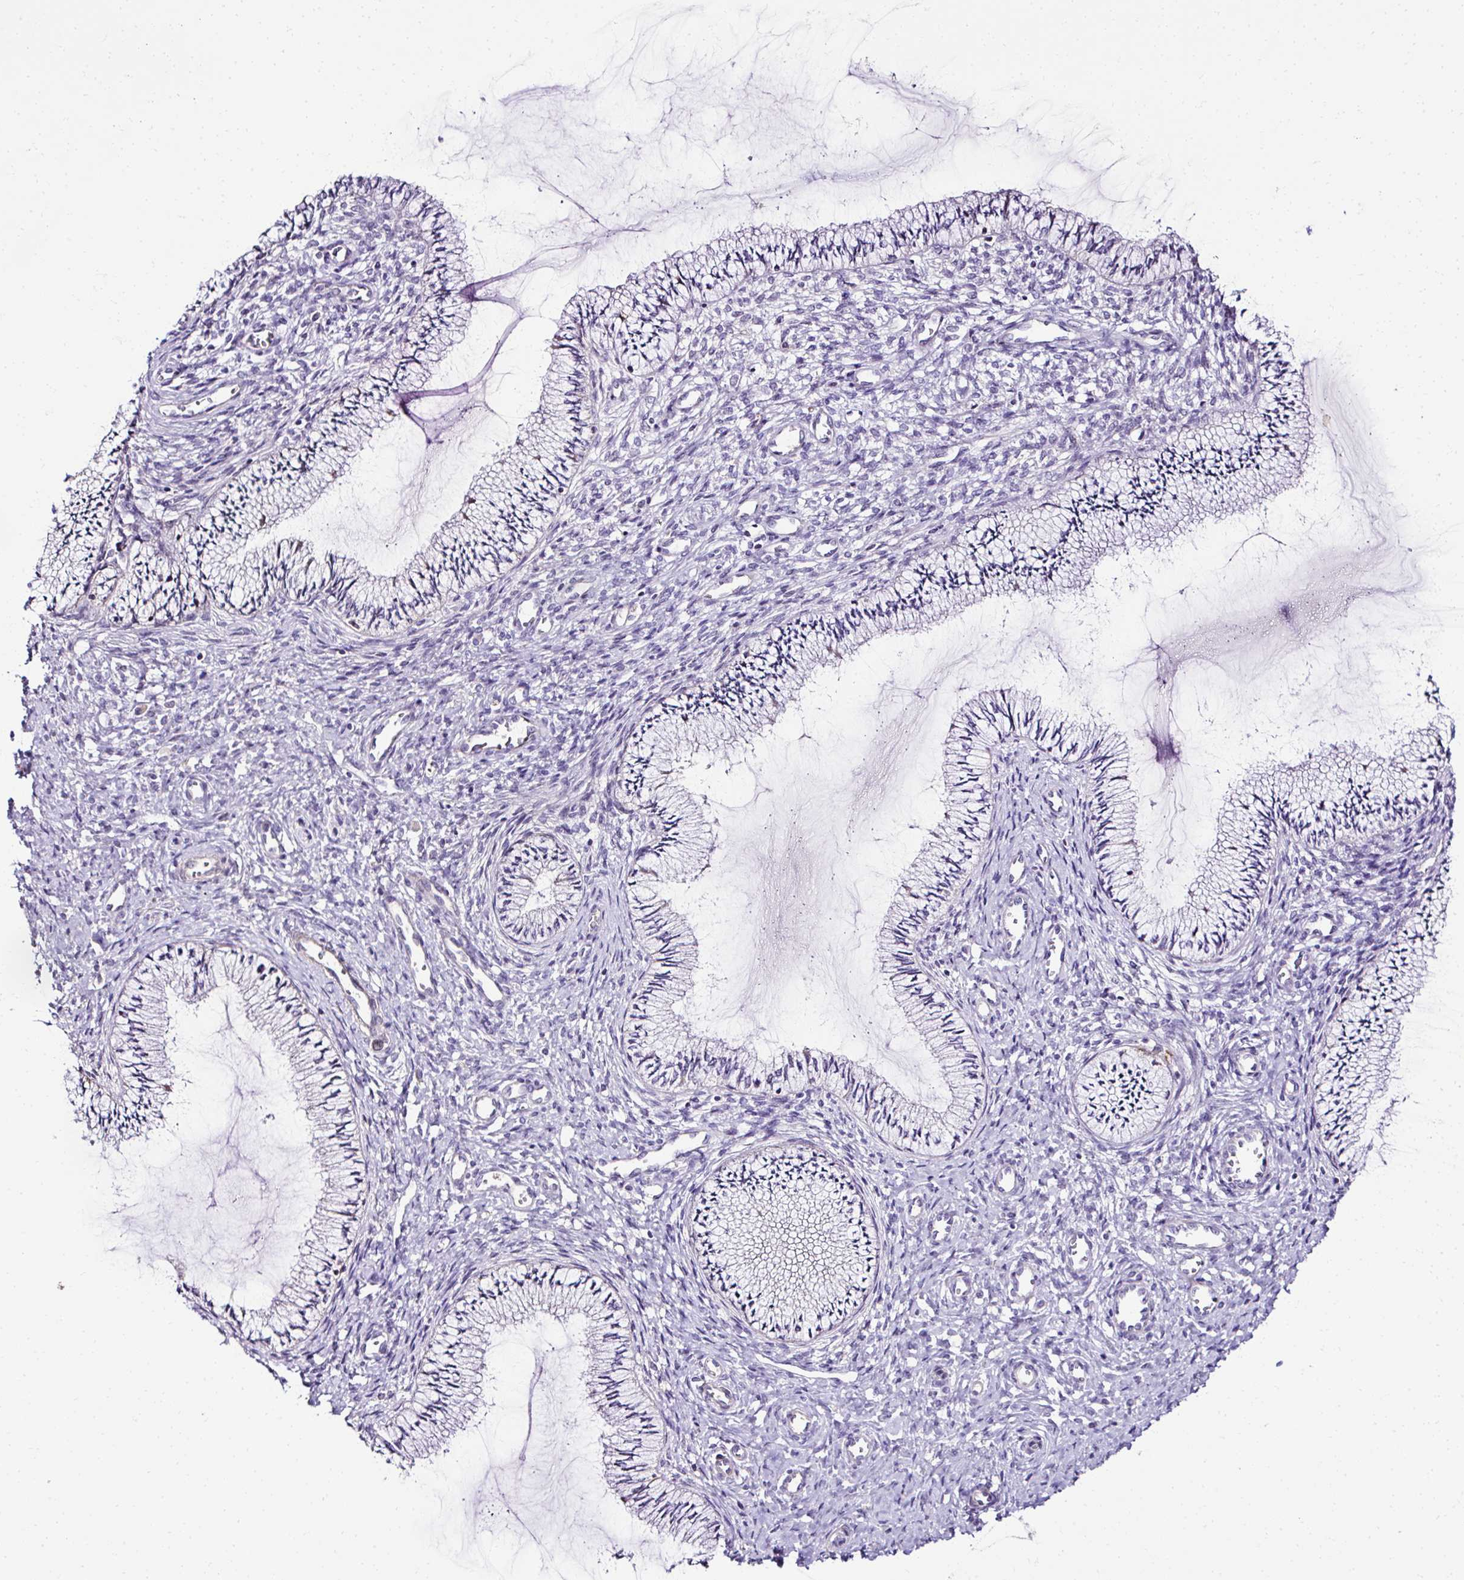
{"staining": {"intensity": "negative", "quantity": "none", "location": "none"}, "tissue": "cervix", "cell_type": "Glandular cells", "image_type": "normal", "snomed": [{"axis": "morphology", "description": "Normal tissue, NOS"}, {"axis": "topography", "description": "Cervix"}], "caption": "High magnification brightfield microscopy of benign cervix stained with DAB (3,3'-diaminobenzidine) (brown) and counterstained with hematoxylin (blue): glandular cells show no significant expression. (DAB IHC, high magnification).", "gene": "CCDC85C", "patient": {"sex": "female", "age": 24}}